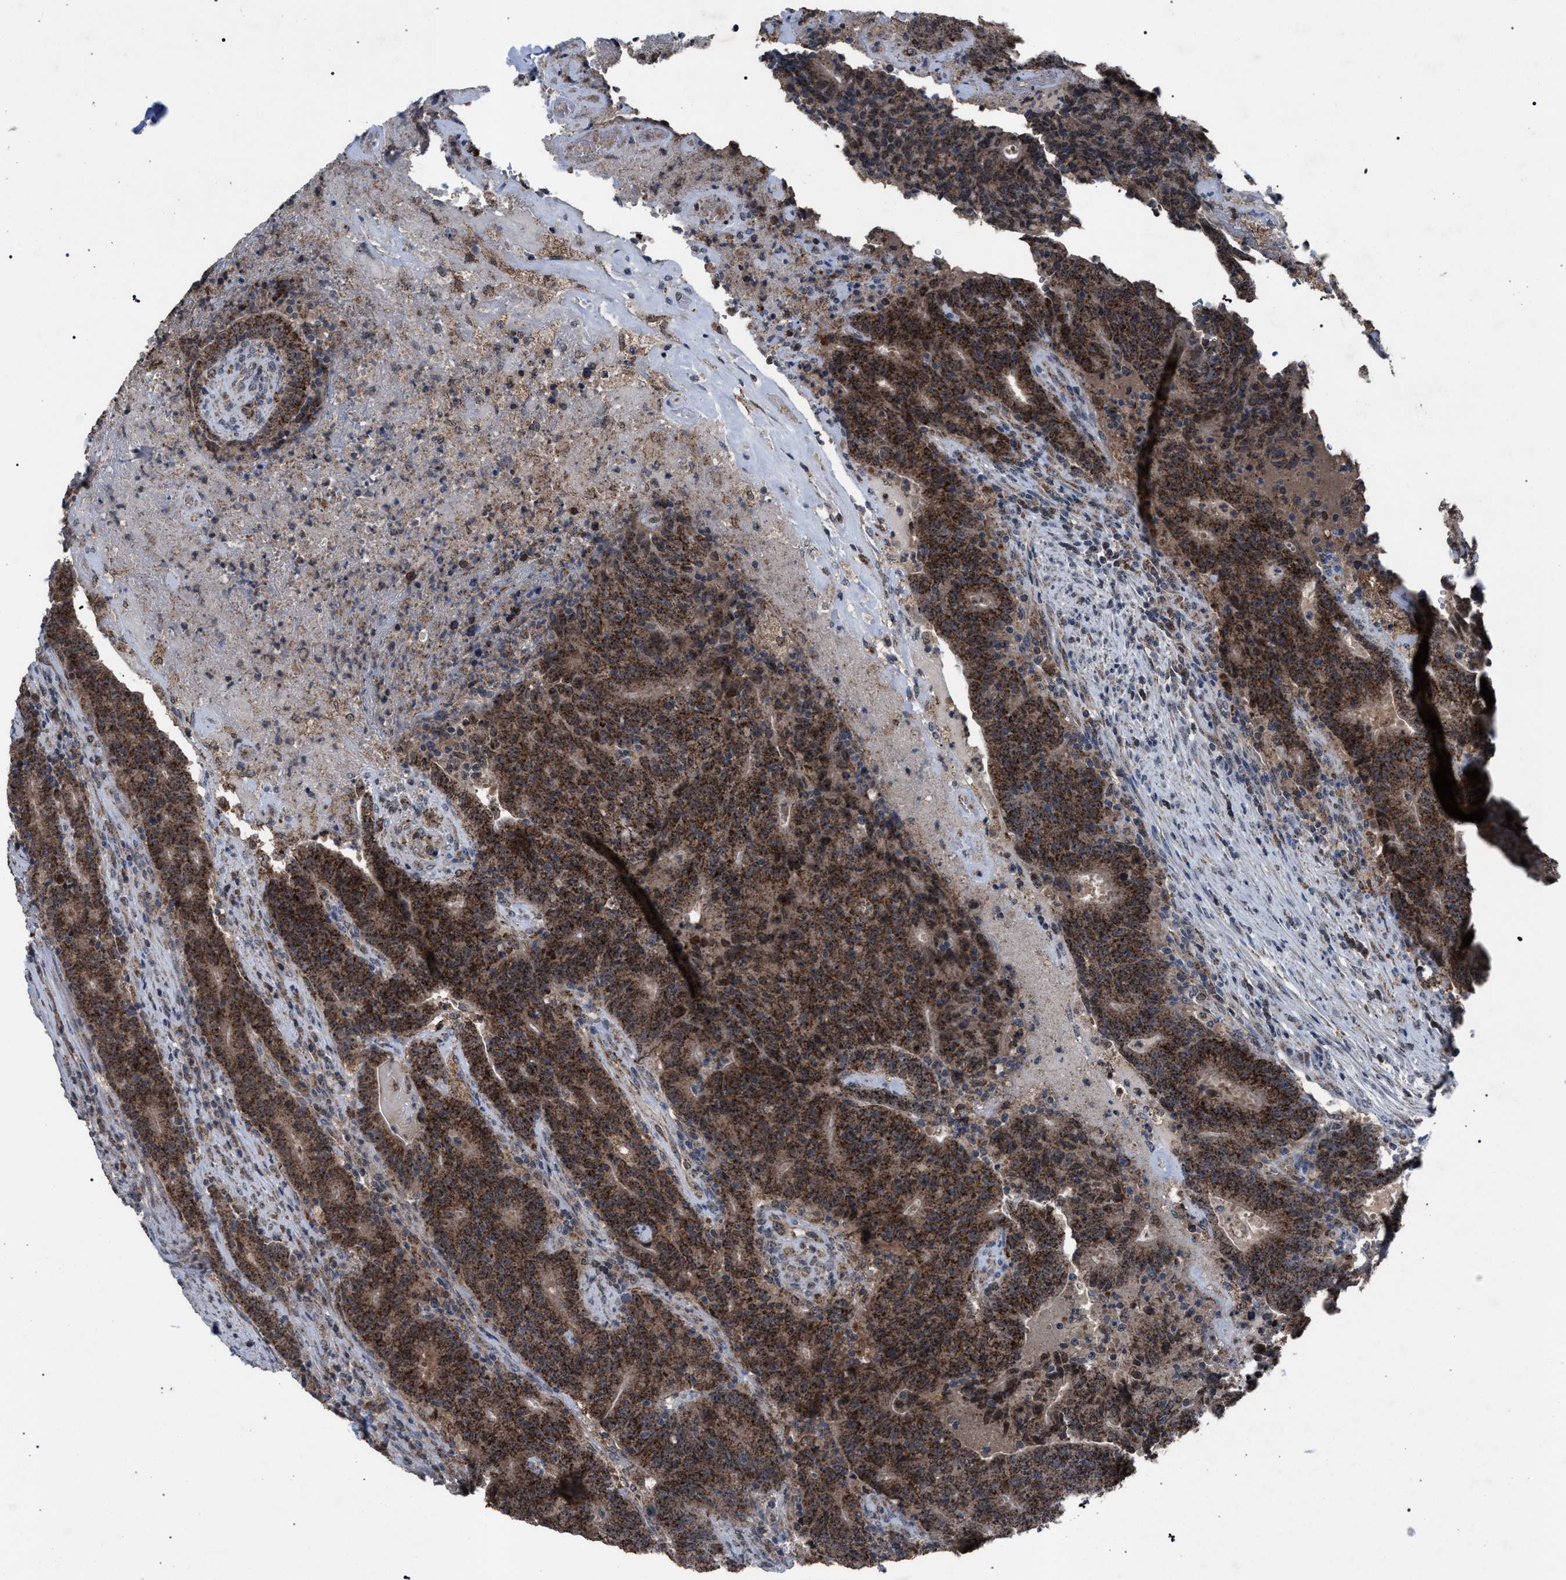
{"staining": {"intensity": "strong", "quantity": ">75%", "location": "cytoplasmic/membranous"}, "tissue": "colorectal cancer", "cell_type": "Tumor cells", "image_type": "cancer", "snomed": [{"axis": "morphology", "description": "Normal tissue, NOS"}, {"axis": "morphology", "description": "Adenocarcinoma, NOS"}, {"axis": "topography", "description": "Colon"}], "caption": "Immunohistochemical staining of adenocarcinoma (colorectal) reveals high levels of strong cytoplasmic/membranous positivity in approximately >75% of tumor cells.", "gene": "HSD17B4", "patient": {"sex": "female", "age": 75}}